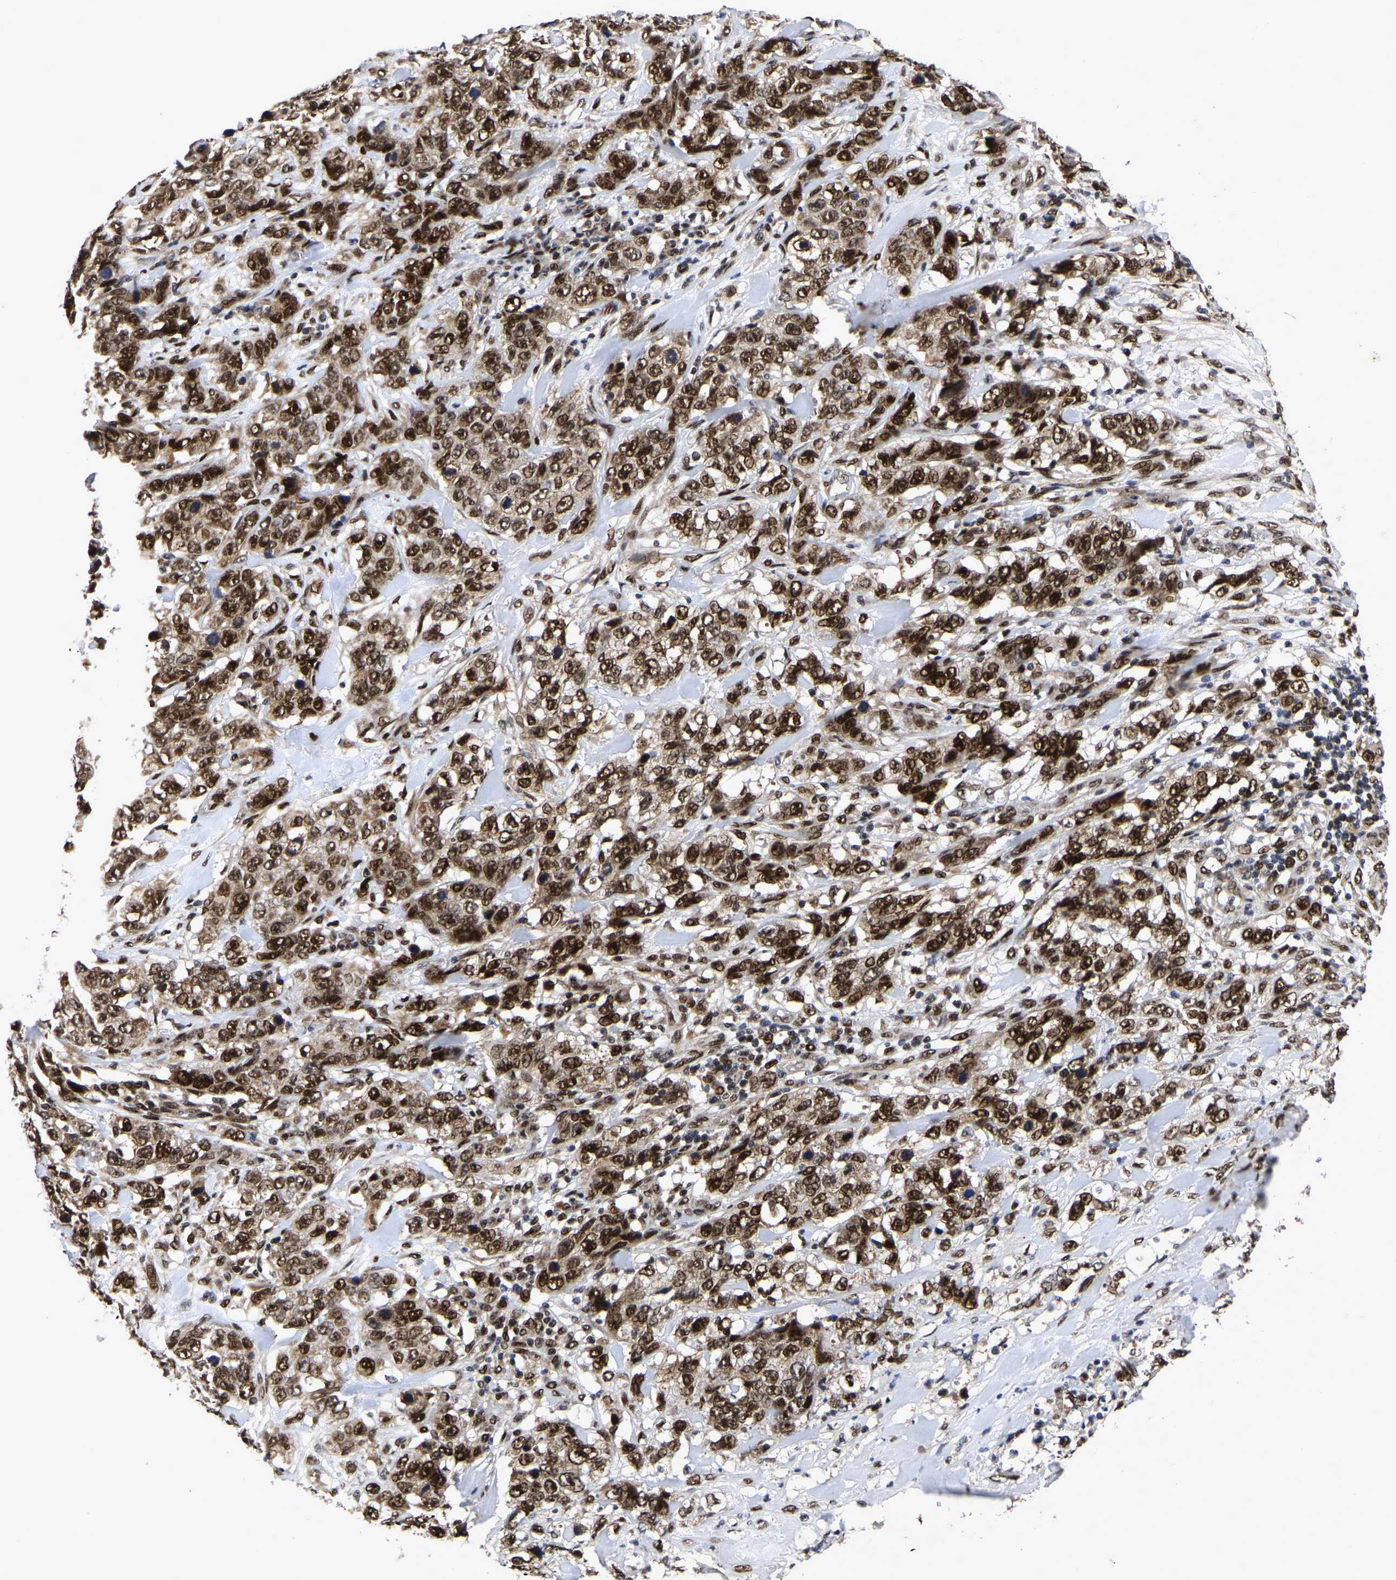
{"staining": {"intensity": "strong", "quantity": ">75%", "location": "cytoplasmic/membranous,nuclear"}, "tissue": "stomach cancer", "cell_type": "Tumor cells", "image_type": "cancer", "snomed": [{"axis": "morphology", "description": "Adenocarcinoma, NOS"}, {"axis": "topography", "description": "Stomach"}], "caption": "Stomach adenocarcinoma was stained to show a protein in brown. There is high levels of strong cytoplasmic/membranous and nuclear staining in approximately >75% of tumor cells.", "gene": "JUNB", "patient": {"sex": "male", "age": 48}}